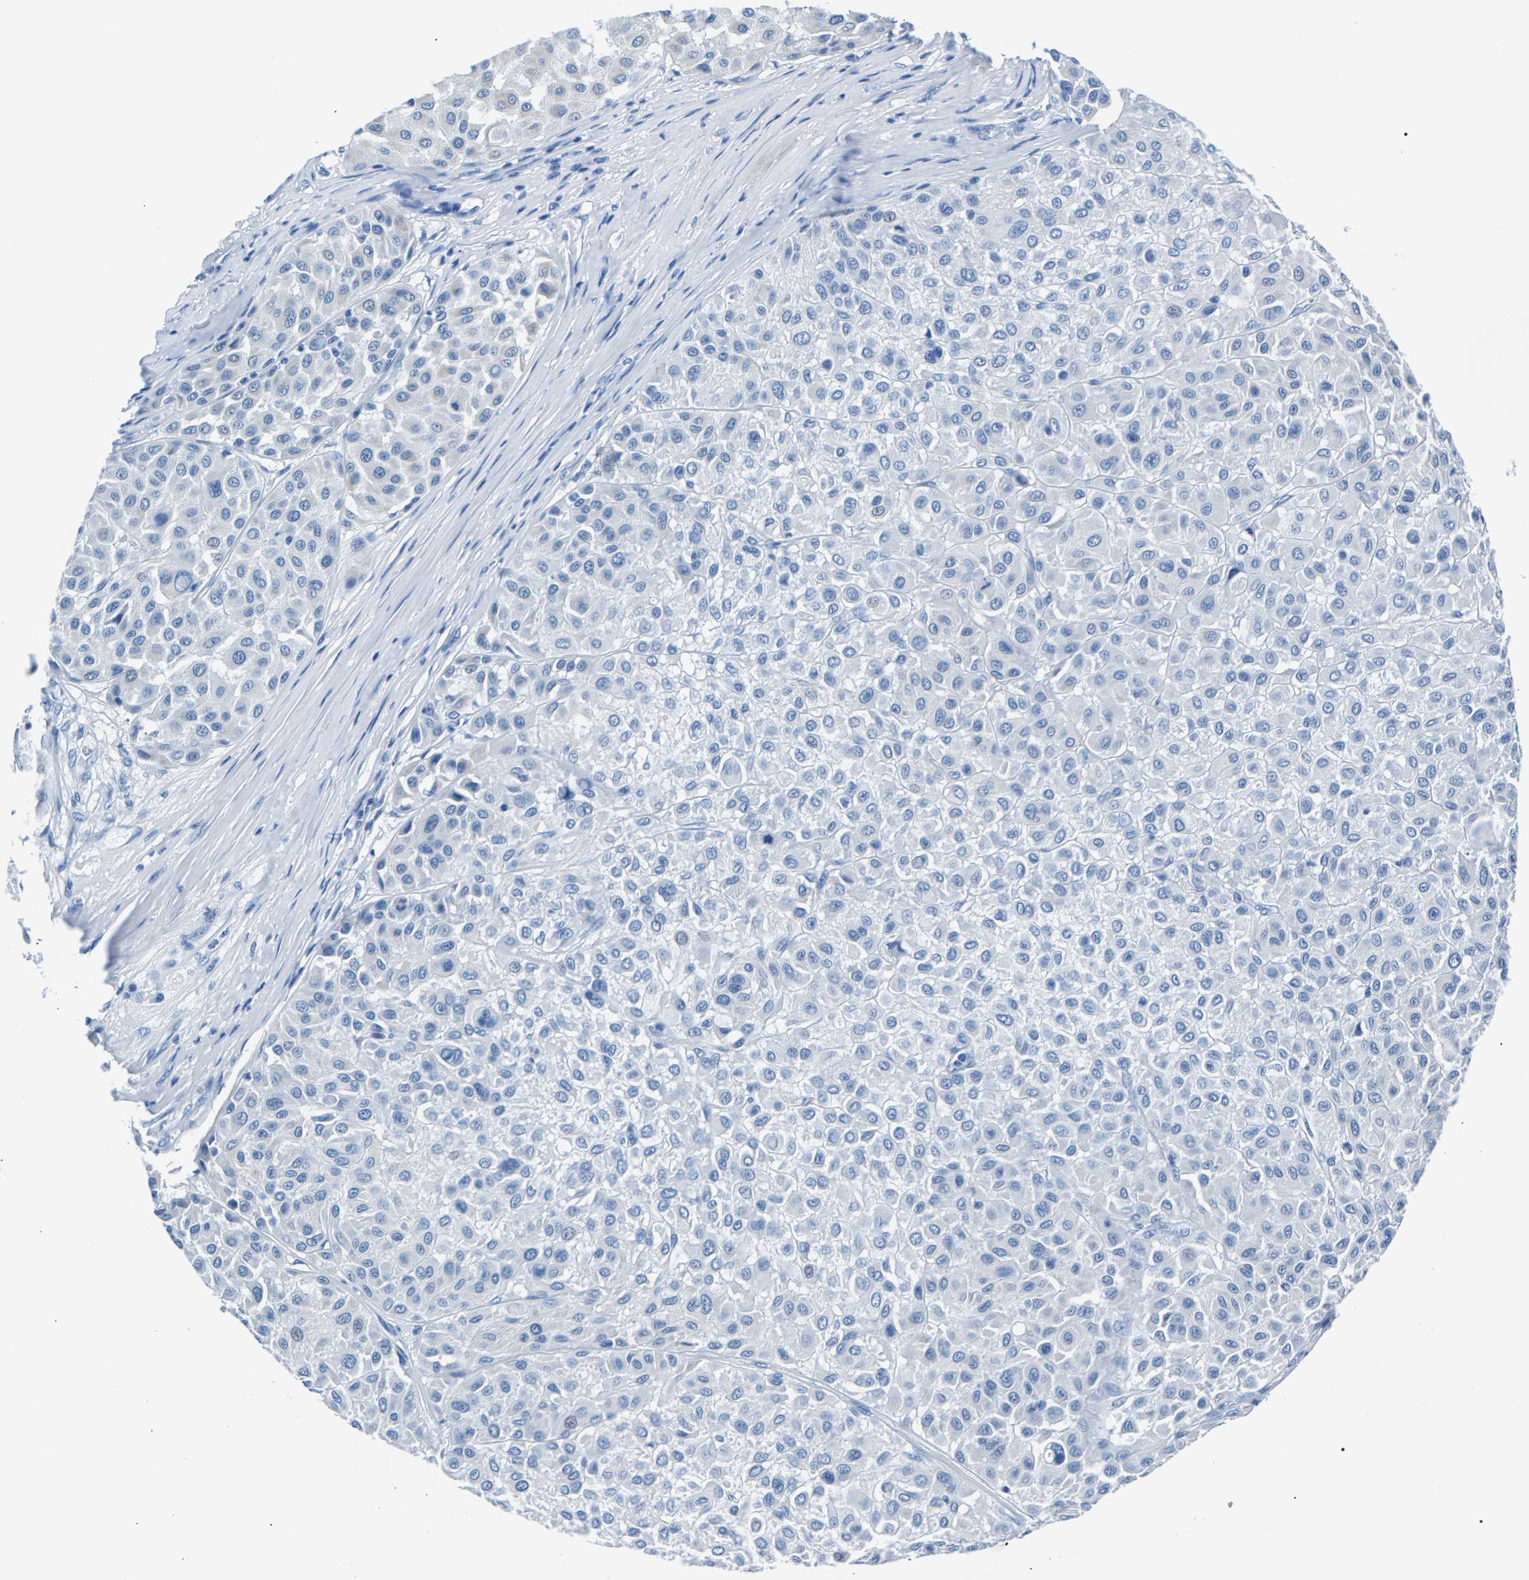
{"staining": {"intensity": "negative", "quantity": "none", "location": "none"}, "tissue": "melanoma", "cell_type": "Tumor cells", "image_type": "cancer", "snomed": [{"axis": "morphology", "description": "Malignant melanoma, Metastatic site"}, {"axis": "topography", "description": "Soft tissue"}], "caption": "An image of melanoma stained for a protein displays no brown staining in tumor cells.", "gene": "CPS1", "patient": {"sex": "male", "age": 41}}